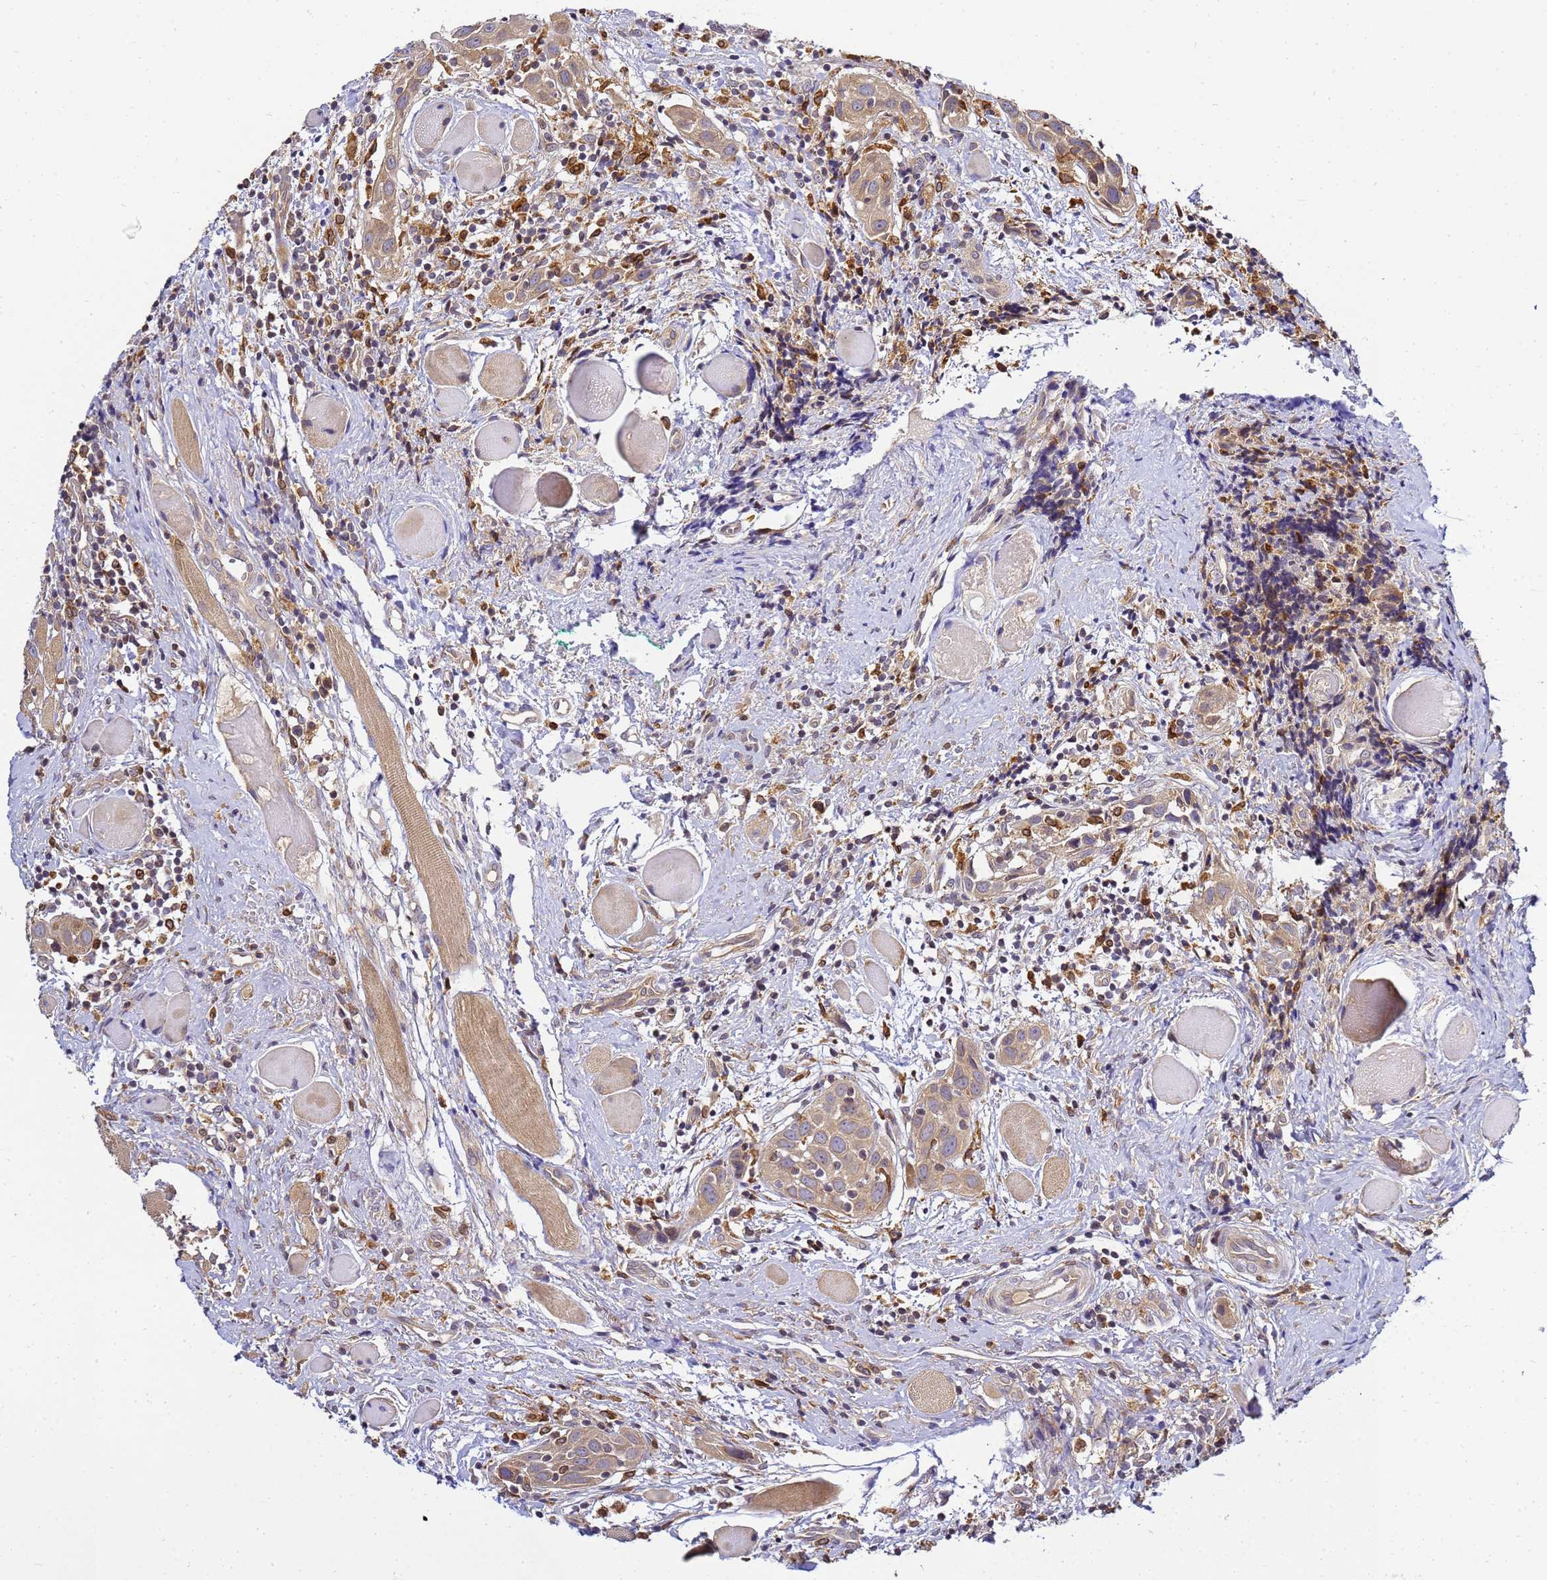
{"staining": {"intensity": "moderate", "quantity": ">75%", "location": "cytoplasmic/membranous"}, "tissue": "head and neck cancer", "cell_type": "Tumor cells", "image_type": "cancer", "snomed": [{"axis": "morphology", "description": "Squamous cell carcinoma, NOS"}, {"axis": "topography", "description": "Oral tissue"}, {"axis": "topography", "description": "Head-Neck"}], "caption": "A photomicrograph of human head and neck squamous cell carcinoma stained for a protein reveals moderate cytoplasmic/membranous brown staining in tumor cells.", "gene": "ADPGK", "patient": {"sex": "female", "age": 50}}